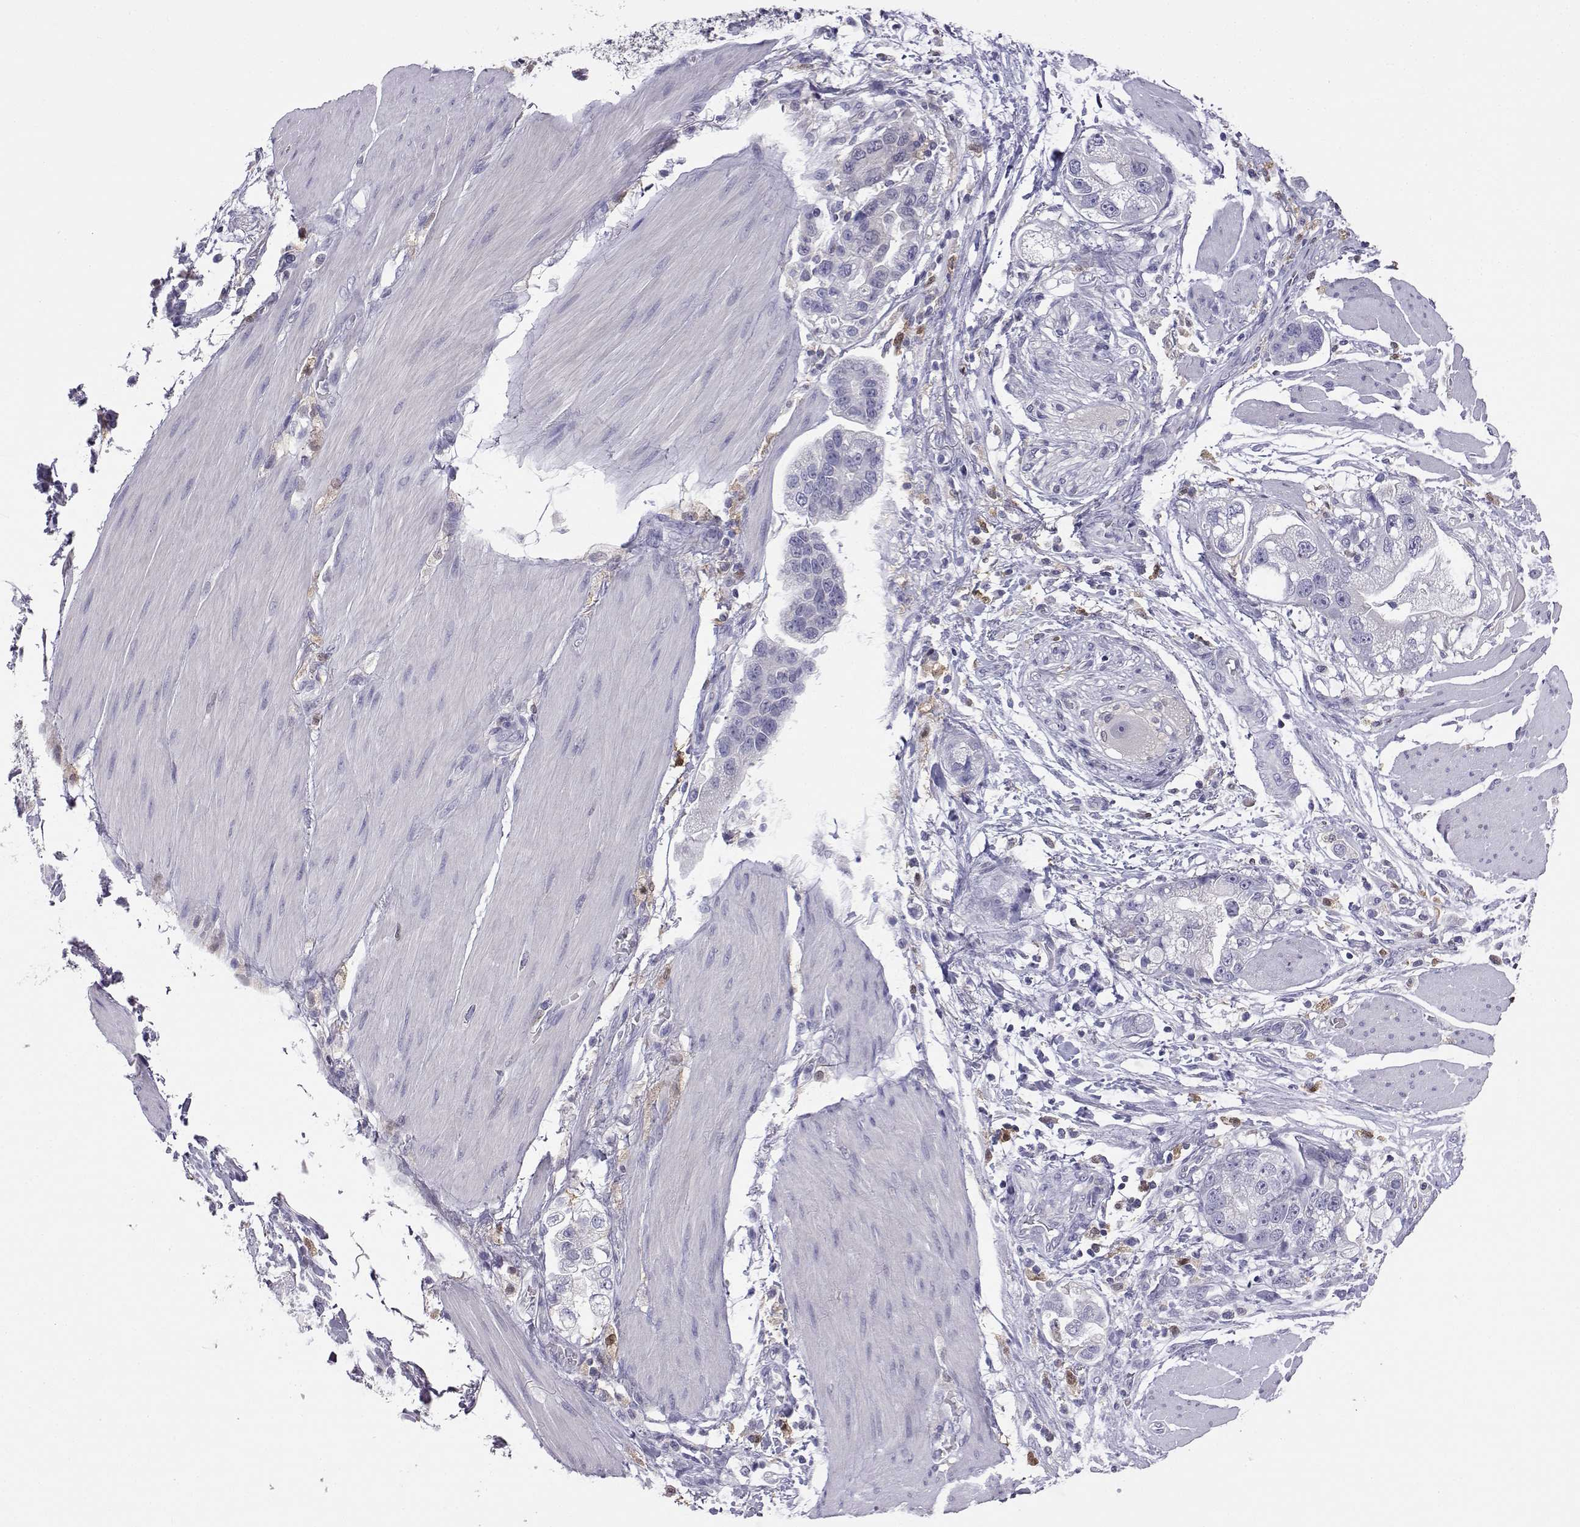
{"staining": {"intensity": "negative", "quantity": "none", "location": "none"}, "tissue": "stomach cancer", "cell_type": "Tumor cells", "image_type": "cancer", "snomed": [{"axis": "morphology", "description": "Adenocarcinoma, NOS"}, {"axis": "topography", "description": "Stomach"}], "caption": "The histopathology image demonstrates no significant positivity in tumor cells of stomach cancer. Brightfield microscopy of IHC stained with DAB (3,3'-diaminobenzidine) (brown) and hematoxylin (blue), captured at high magnification.", "gene": "AKR1B1", "patient": {"sex": "male", "age": 59}}